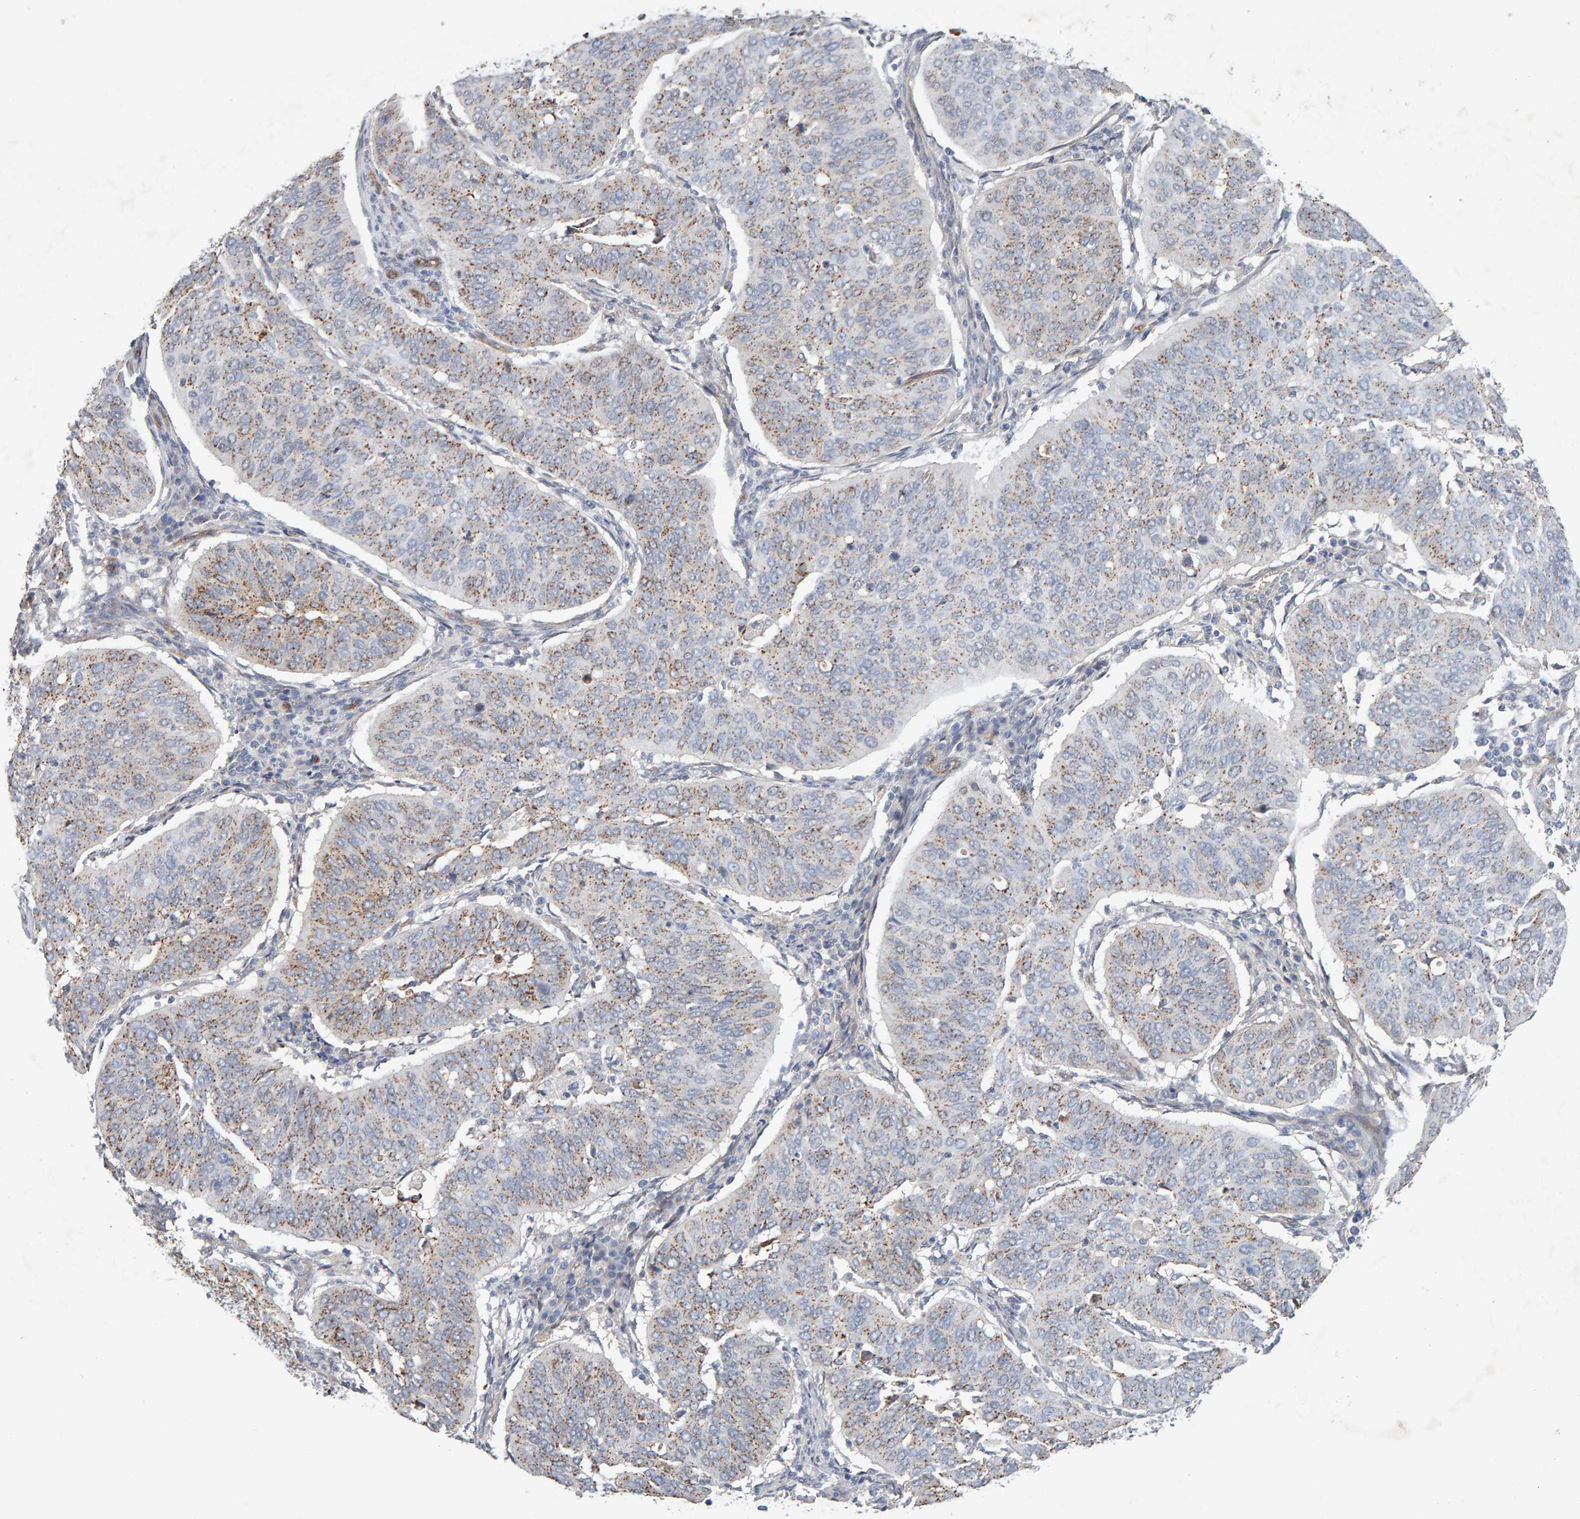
{"staining": {"intensity": "weak", "quantity": ">75%", "location": "cytoplasmic/membranous"}, "tissue": "cervical cancer", "cell_type": "Tumor cells", "image_type": "cancer", "snomed": [{"axis": "morphology", "description": "Normal tissue, NOS"}, {"axis": "morphology", "description": "Squamous cell carcinoma, NOS"}, {"axis": "topography", "description": "Cervix"}], "caption": "Immunohistochemistry image of neoplastic tissue: cervical cancer (squamous cell carcinoma) stained using immunohistochemistry reveals low levels of weak protein expression localized specifically in the cytoplasmic/membranous of tumor cells, appearing as a cytoplasmic/membranous brown color.", "gene": "PTPRM", "patient": {"sex": "female", "age": 39}}